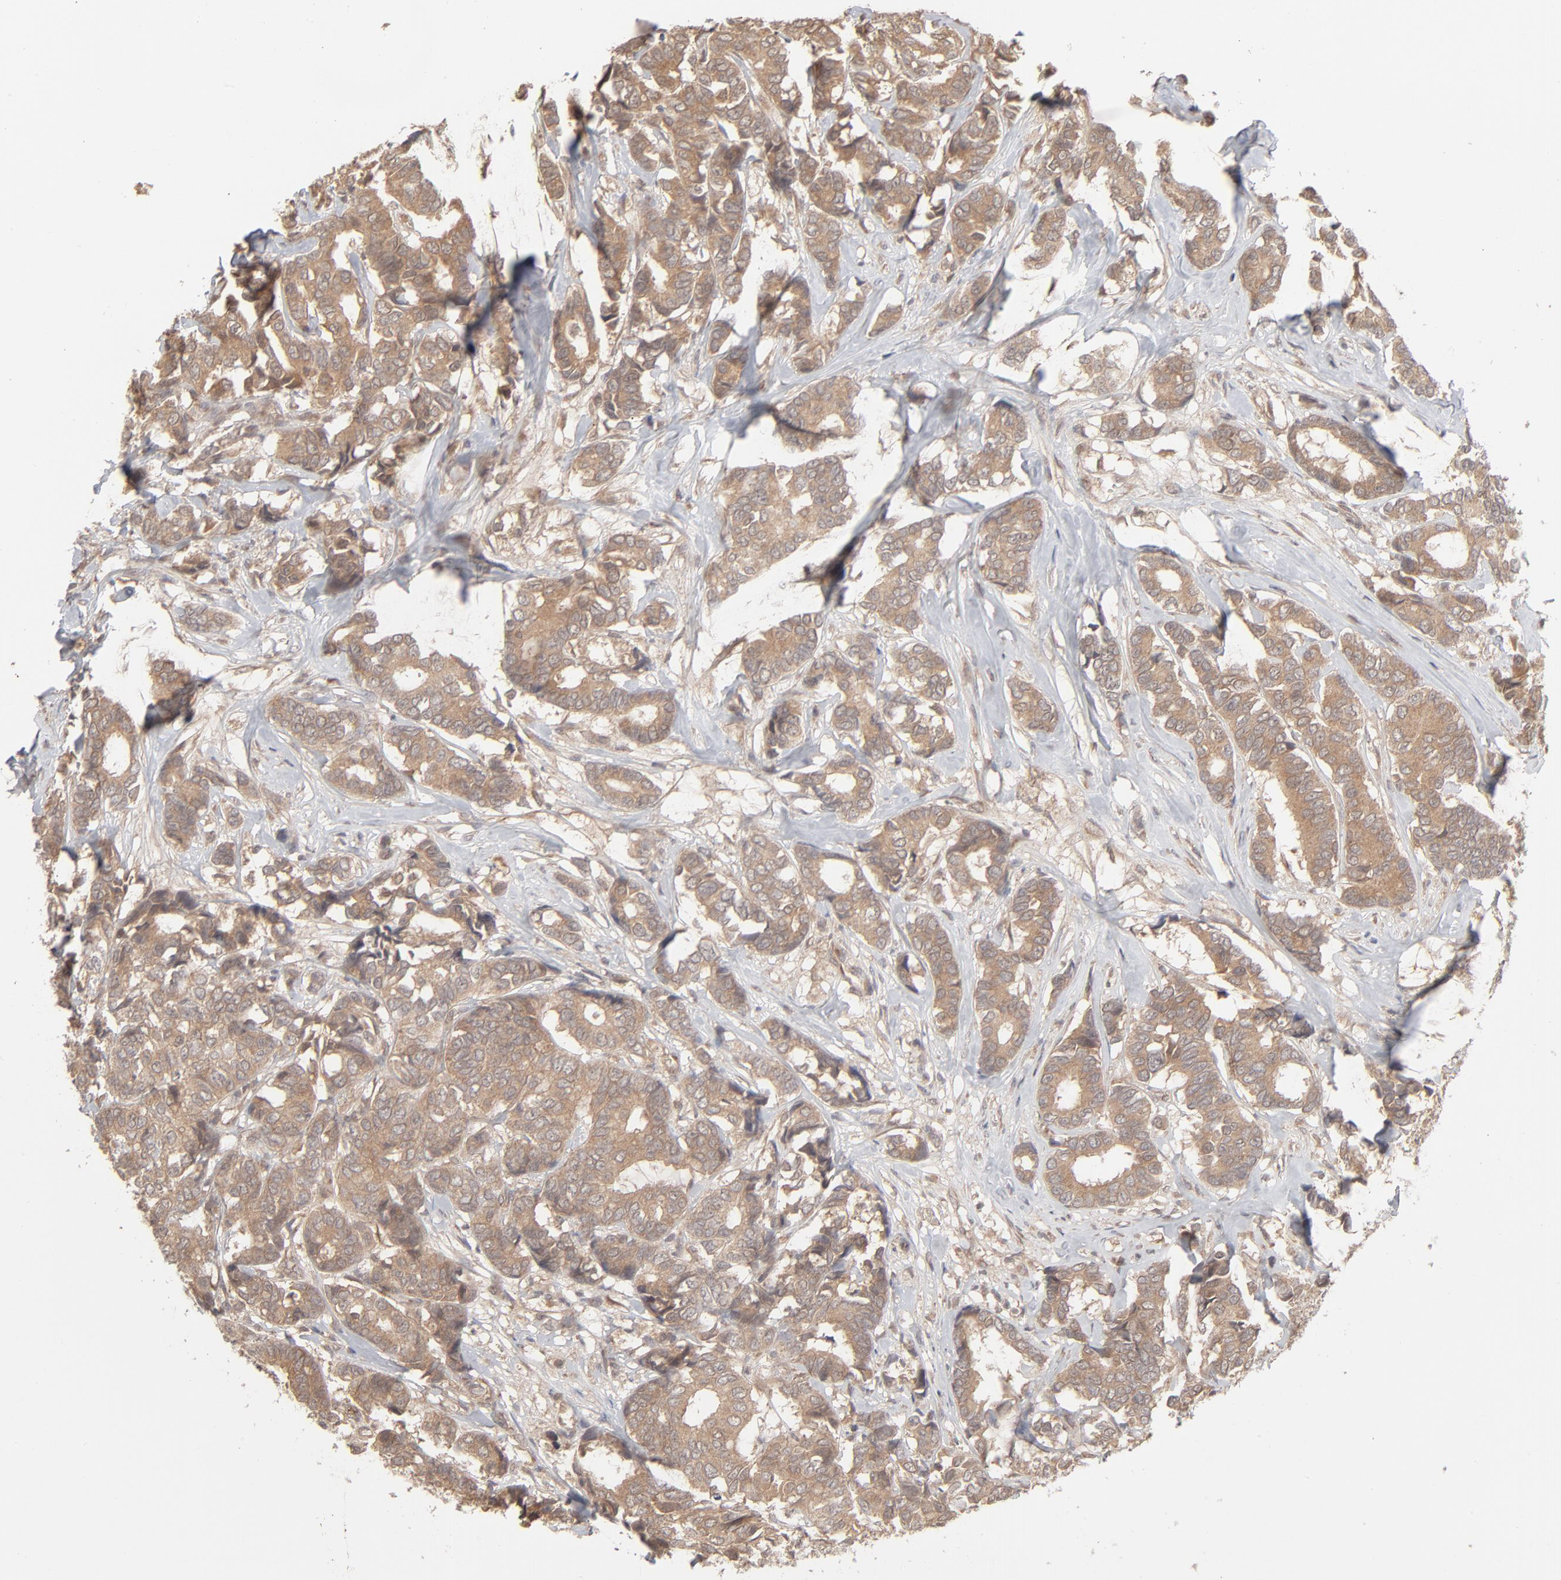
{"staining": {"intensity": "moderate", "quantity": ">75%", "location": "cytoplasmic/membranous"}, "tissue": "breast cancer", "cell_type": "Tumor cells", "image_type": "cancer", "snomed": [{"axis": "morphology", "description": "Duct carcinoma"}, {"axis": "topography", "description": "Breast"}], "caption": "Protein analysis of breast cancer tissue exhibits moderate cytoplasmic/membranous staining in about >75% of tumor cells.", "gene": "SCFD1", "patient": {"sex": "female", "age": 87}}